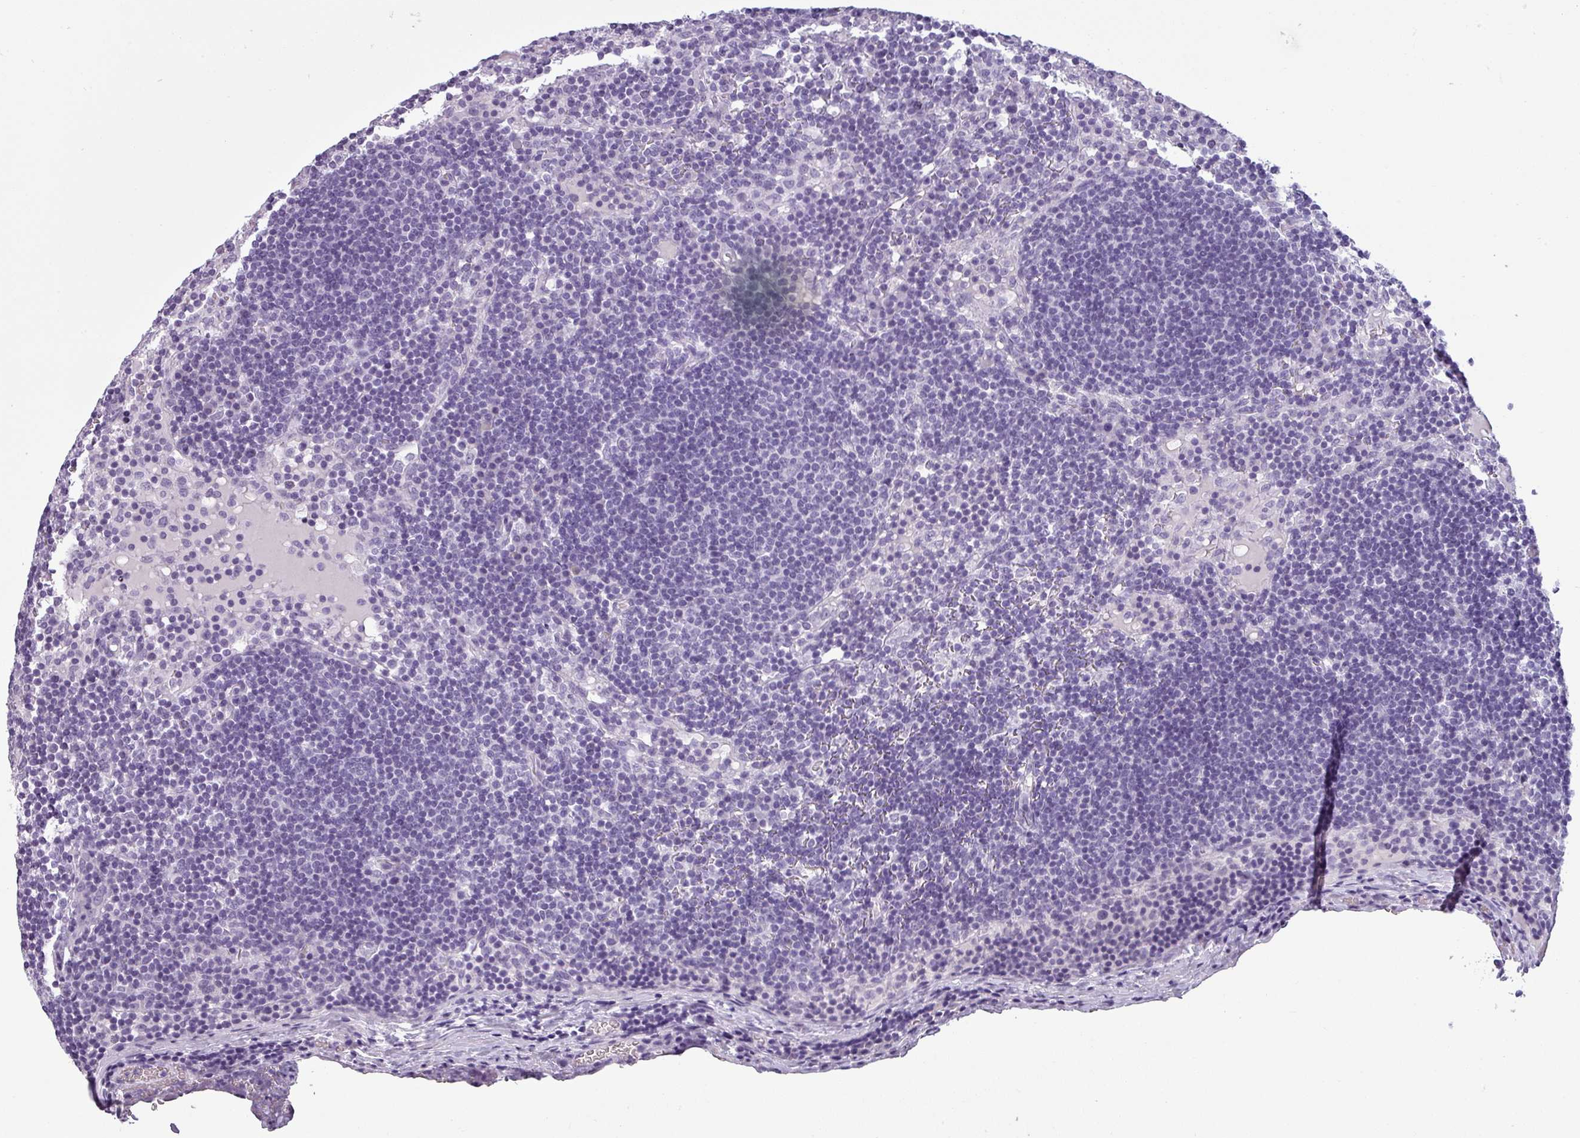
{"staining": {"intensity": "negative", "quantity": "none", "location": "none"}, "tissue": "lymph node", "cell_type": "Germinal center cells", "image_type": "normal", "snomed": [{"axis": "morphology", "description": "Normal tissue, NOS"}, {"axis": "topography", "description": "Lymph node"}], "caption": "Human lymph node stained for a protein using immunohistochemistry demonstrates no expression in germinal center cells.", "gene": "CDH16", "patient": {"sex": "male", "age": 53}}